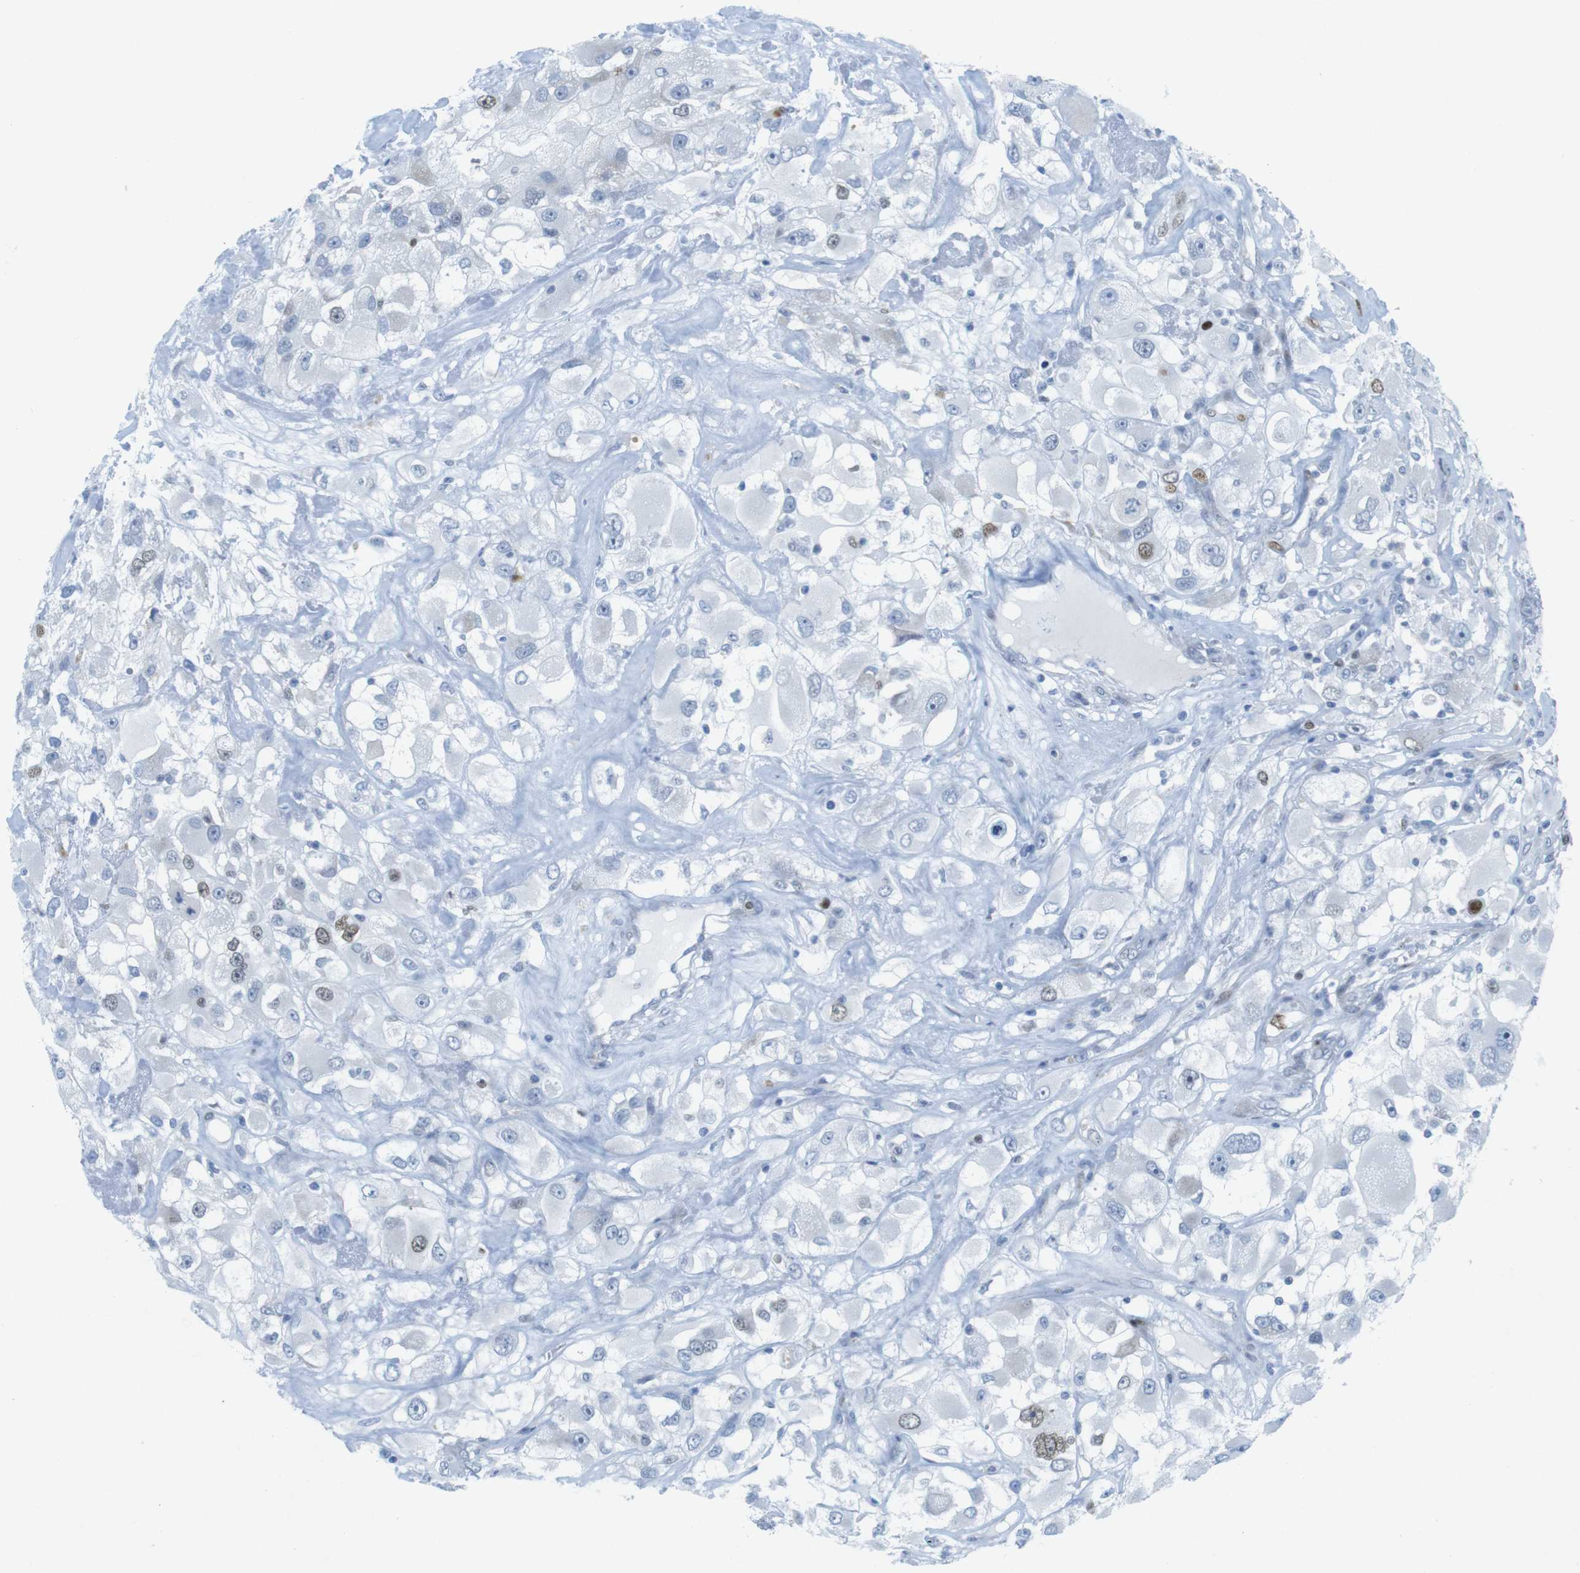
{"staining": {"intensity": "moderate", "quantity": "<25%", "location": "cytoplasmic/membranous,nuclear"}, "tissue": "renal cancer", "cell_type": "Tumor cells", "image_type": "cancer", "snomed": [{"axis": "morphology", "description": "Adenocarcinoma, NOS"}, {"axis": "topography", "description": "Kidney"}], "caption": "Tumor cells show moderate cytoplasmic/membranous and nuclear staining in approximately <25% of cells in adenocarcinoma (renal).", "gene": "CHAF1A", "patient": {"sex": "female", "age": 52}}